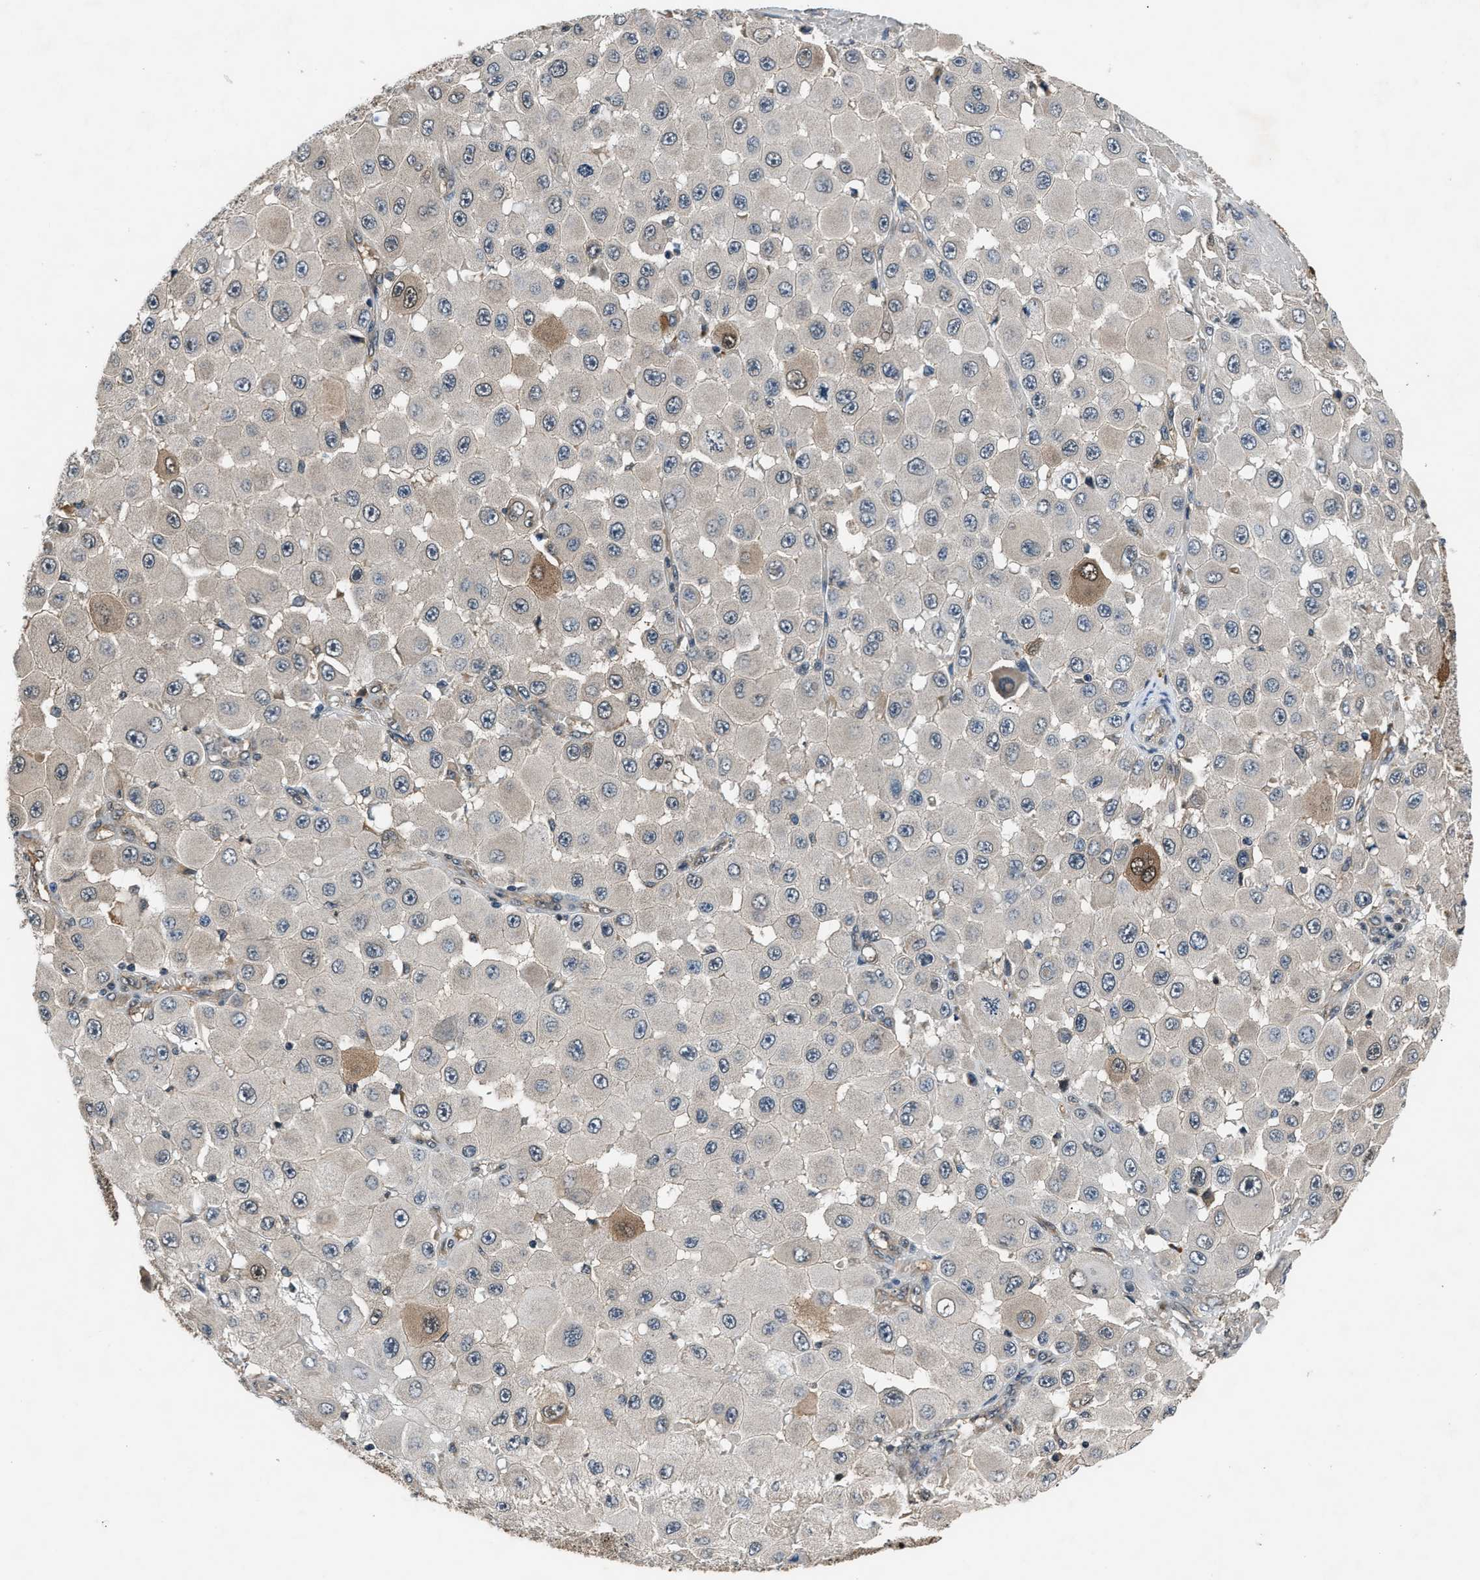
{"staining": {"intensity": "weak", "quantity": "<25%", "location": "cytoplasmic/membranous"}, "tissue": "melanoma", "cell_type": "Tumor cells", "image_type": "cancer", "snomed": [{"axis": "morphology", "description": "Malignant melanoma, NOS"}, {"axis": "topography", "description": "Skin"}], "caption": "High magnification brightfield microscopy of malignant melanoma stained with DAB (3,3'-diaminobenzidine) (brown) and counterstained with hematoxylin (blue): tumor cells show no significant positivity. (Stains: DAB (3,3'-diaminobenzidine) immunohistochemistry (IHC) with hematoxylin counter stain, Microscopy: brightfield microscopy at high magnification).", "gene": "TP53I3", "patient": {"sex": "female", "age": 81}}